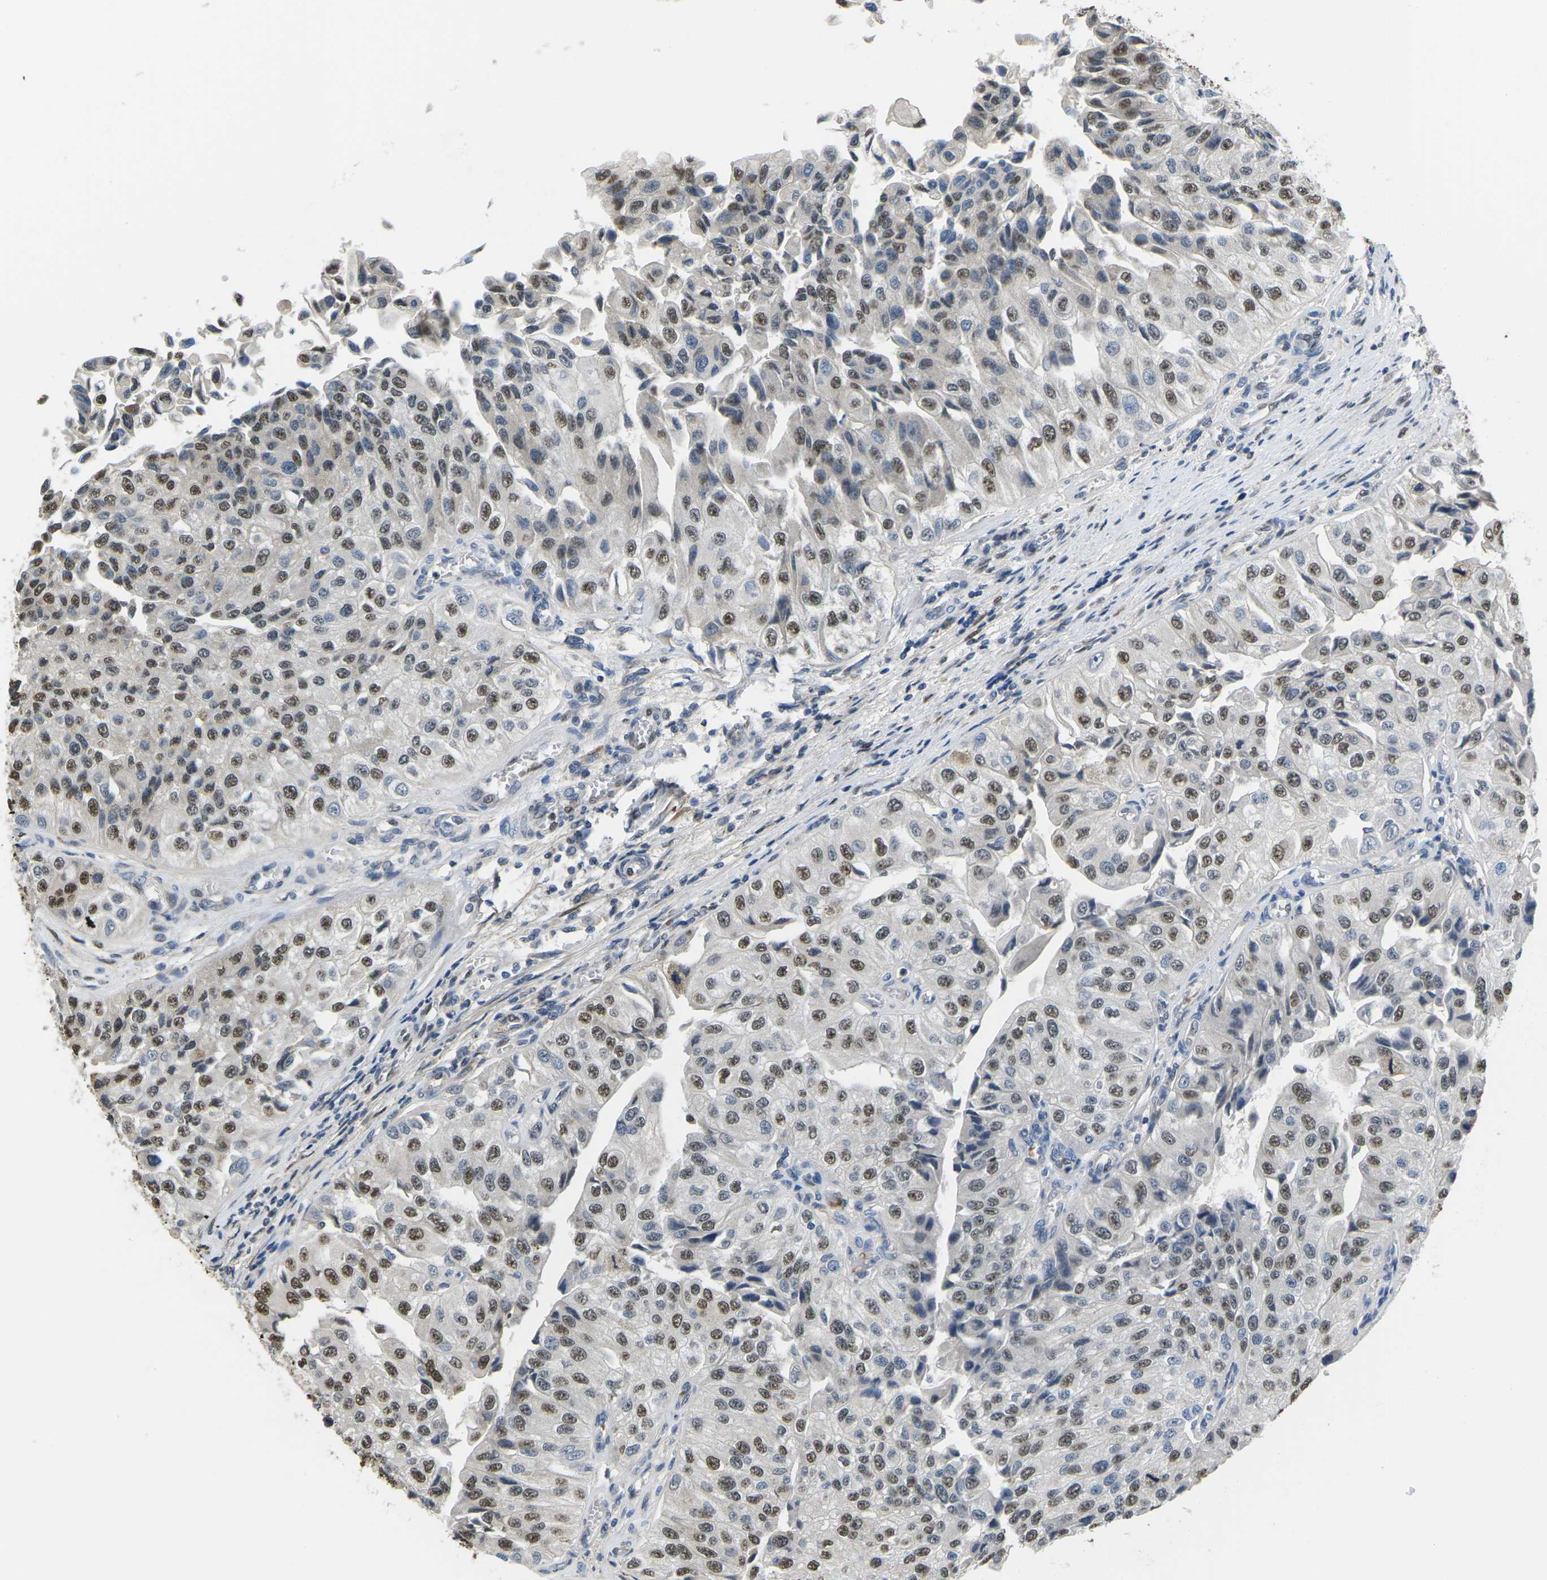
{"staining": {"intensity": "moderate", "quantity": ">75%", "location": "nuclear"}, "tissue": "urothelial cancer", "cell_type": "Tumor cells", "image_type": "cancer", "snomed": [{"axis": "morphology", "description": "Urothelial carcinoma, High grade"}, {"axis": "topography", "description": "Kidney"}, {"axis": "topography", "description": "Urinary bladder"}], "caption": "Protein expression analysis of urothelial cancer shows moderate nuclear positivity in about >75% of tumor cells.", "gene": "ERBB4", "patient": {"sex": "male", "age": 77}}